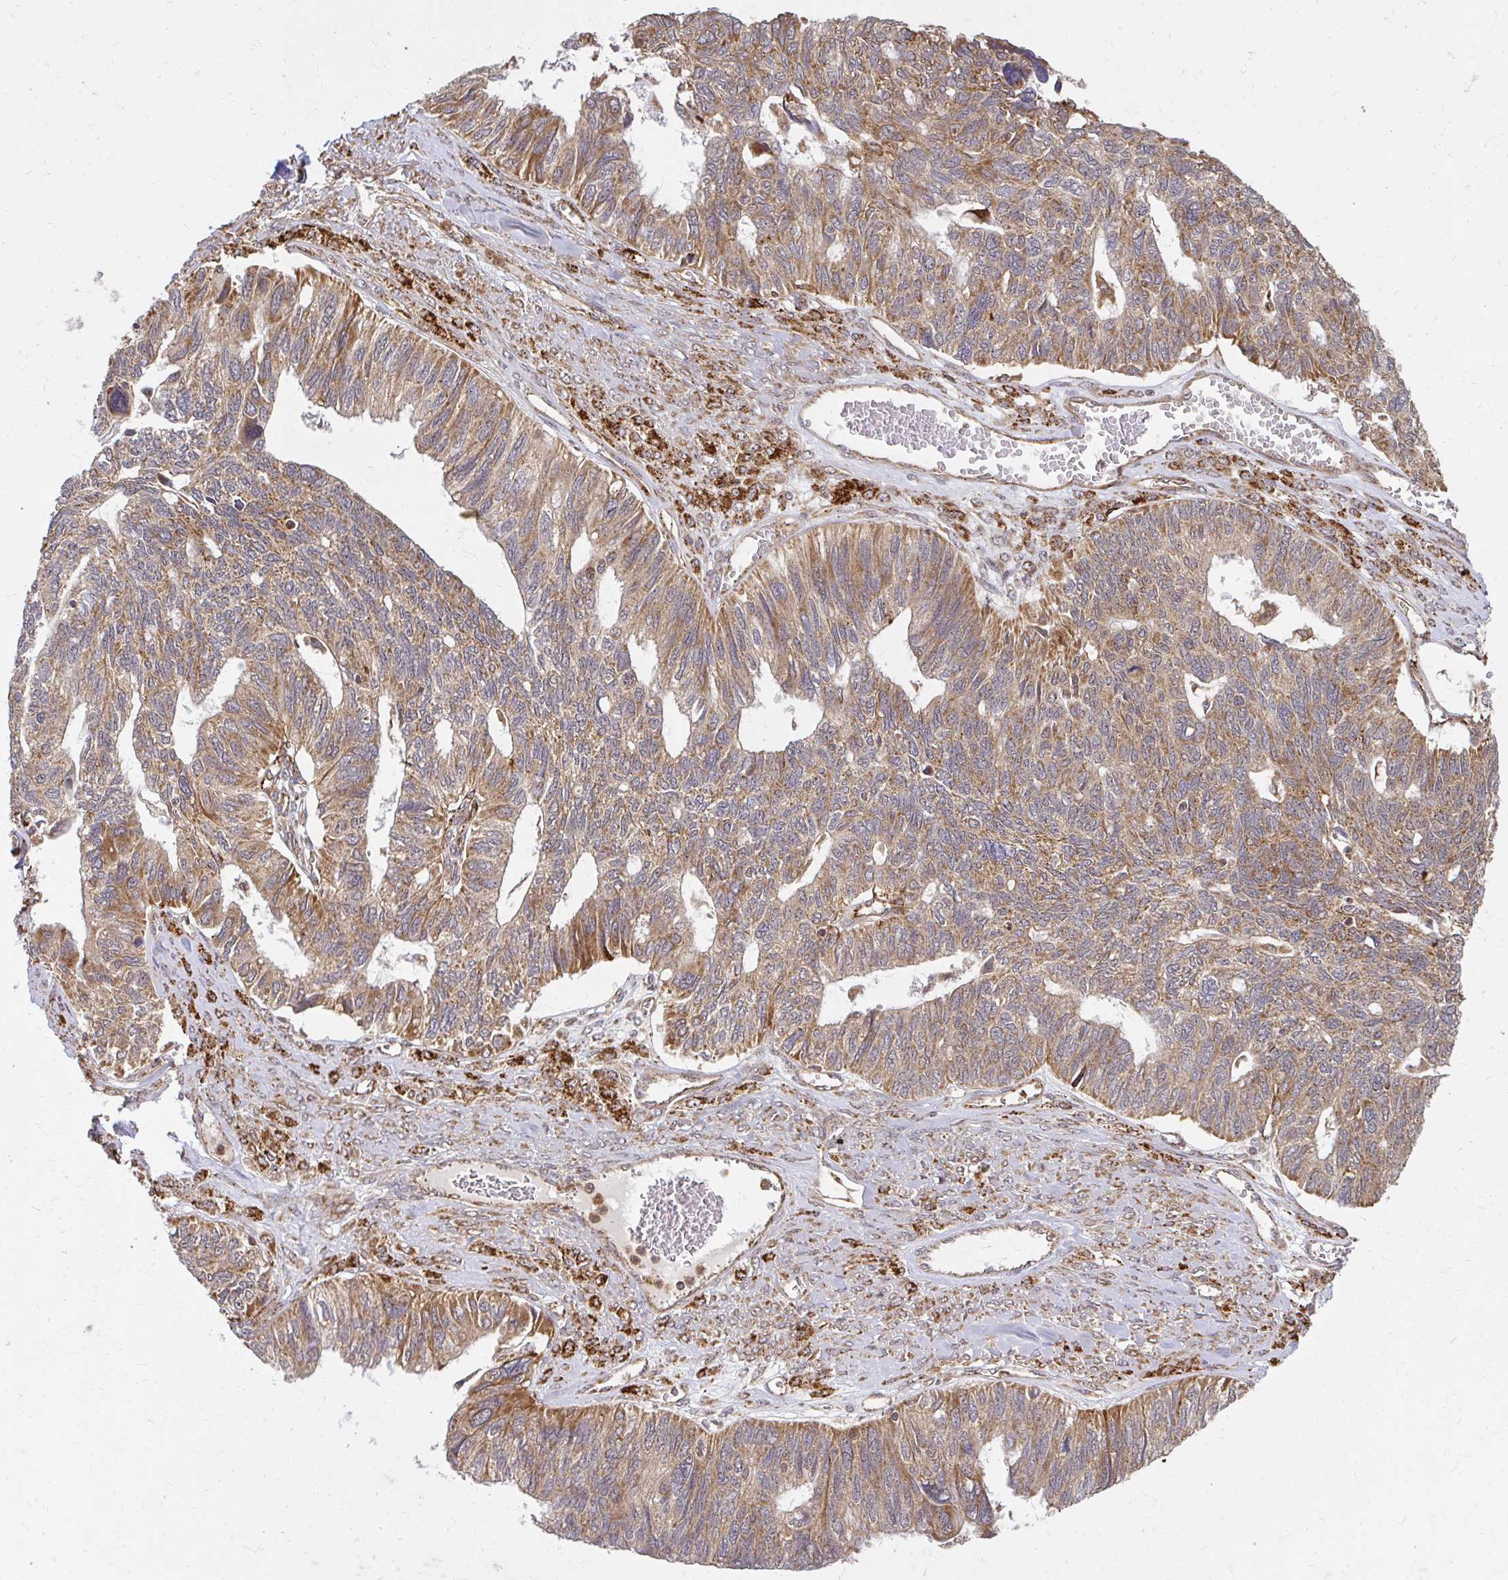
{"staining": {"intensity": "moderate", "quantity": ">75%", "location": "cytoplasmic/membranous"}, "tissue": "ovarian cancer", "cell_type": "Tumor cells", "image_type": "cancer", "snomed": [{"axis": "morphology", "description": "Cystadenocarcinoma, serous, NOS"}, {"axis": "topography", "description": "Ovary"}], "caption": "Human ovarian cancer stained for a protein (brown) shows moderate cytoplasmic/membranous positive staining in approximately >75% of tumor cells.", "gene": "GNS", "patient": {"sex": "female", "age": 79}}